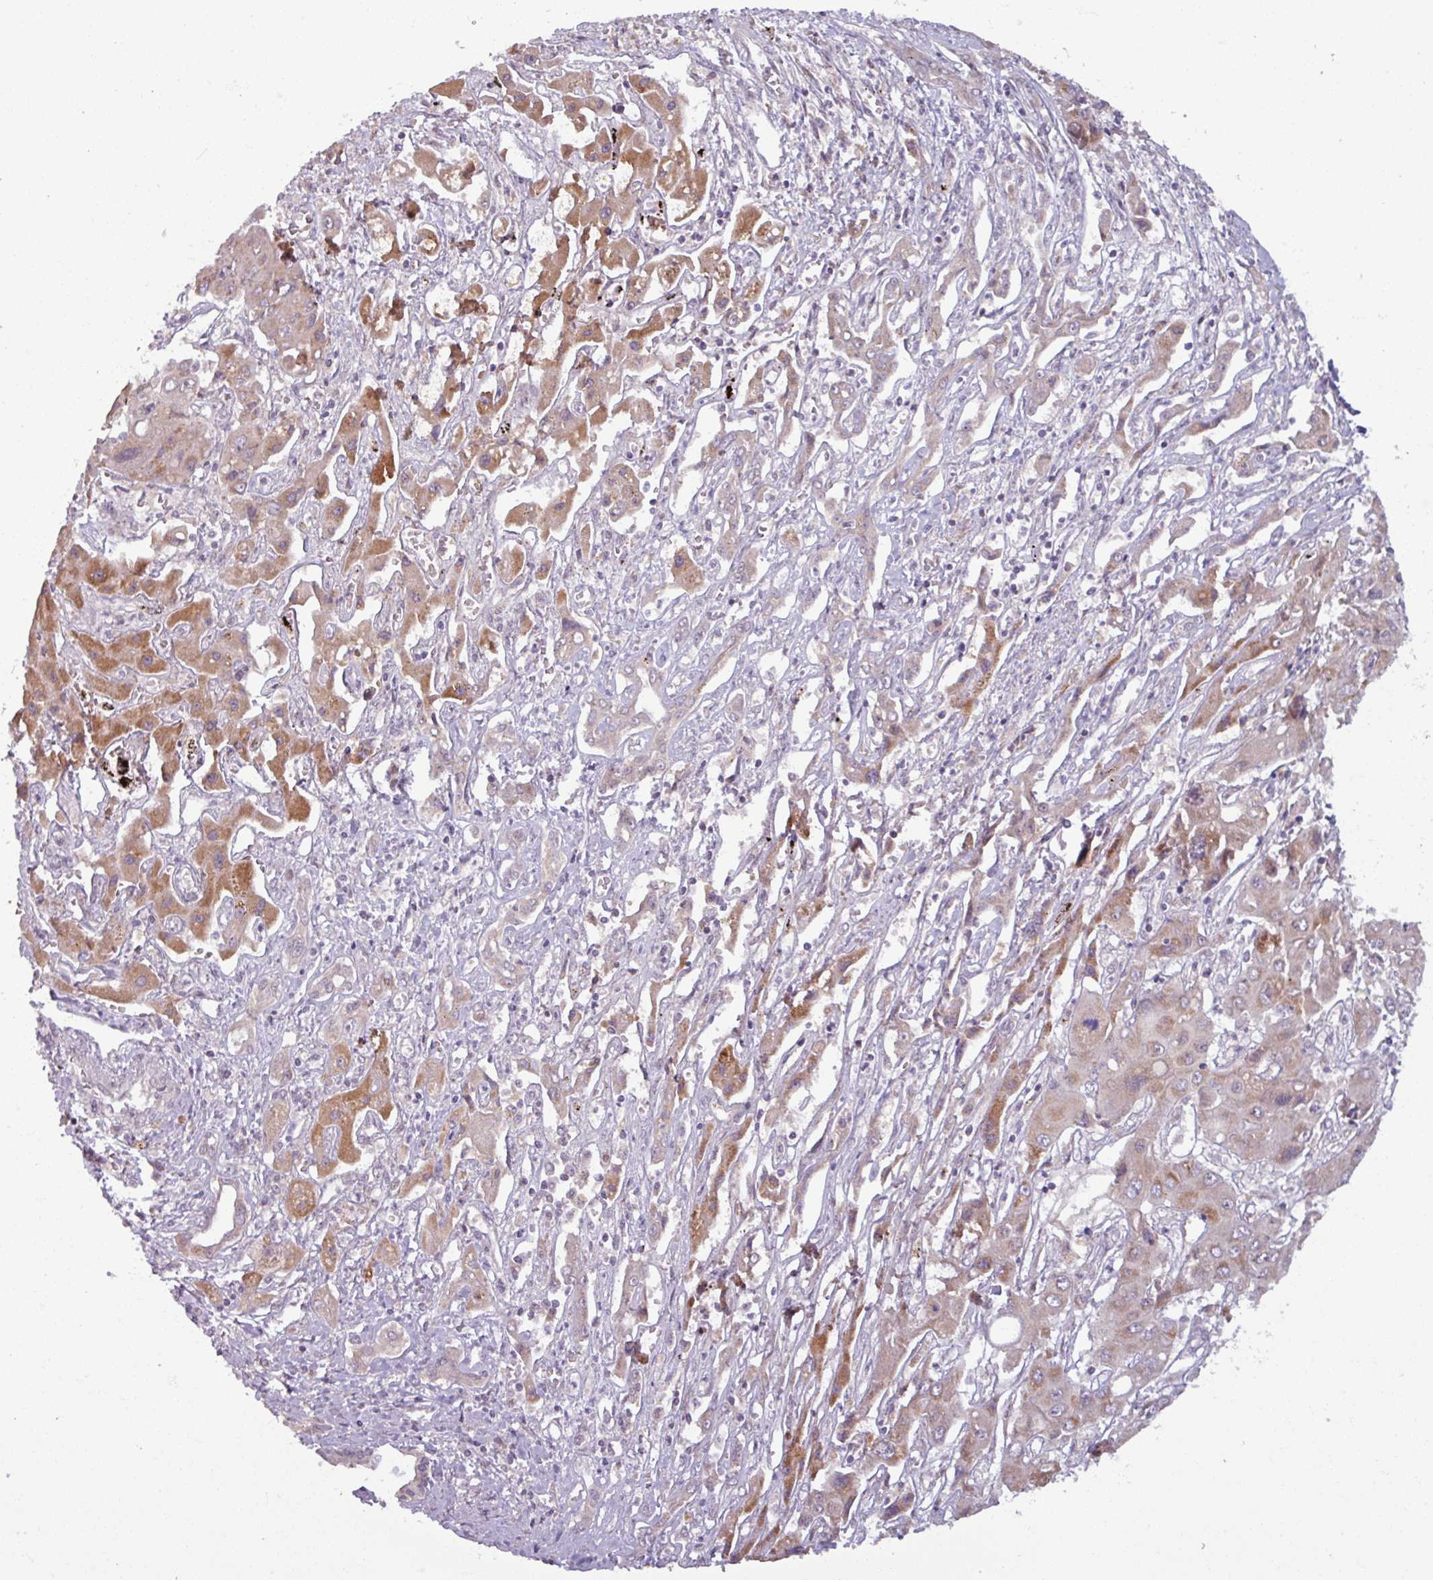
{"staining": {"intensity": "weak", "quantity": "25%-75%", "location": "cytoplasmic/membranous"}, "tissue": "liver cancer", "cell_type": "Tumor cells", "image_type": "cancer", "snomed": [{"axis": "morphology", "description": "Cholangiocarcinoma"}, {"axis": "topography", "description": "Liver"}], "caption": "Liver cancer tissue shows weak cytoplasmic/membranous staining in about 25%-75% of tumor cells", "gene": "OGFOD3", "patient": {"sex": "male", "age": 67}}